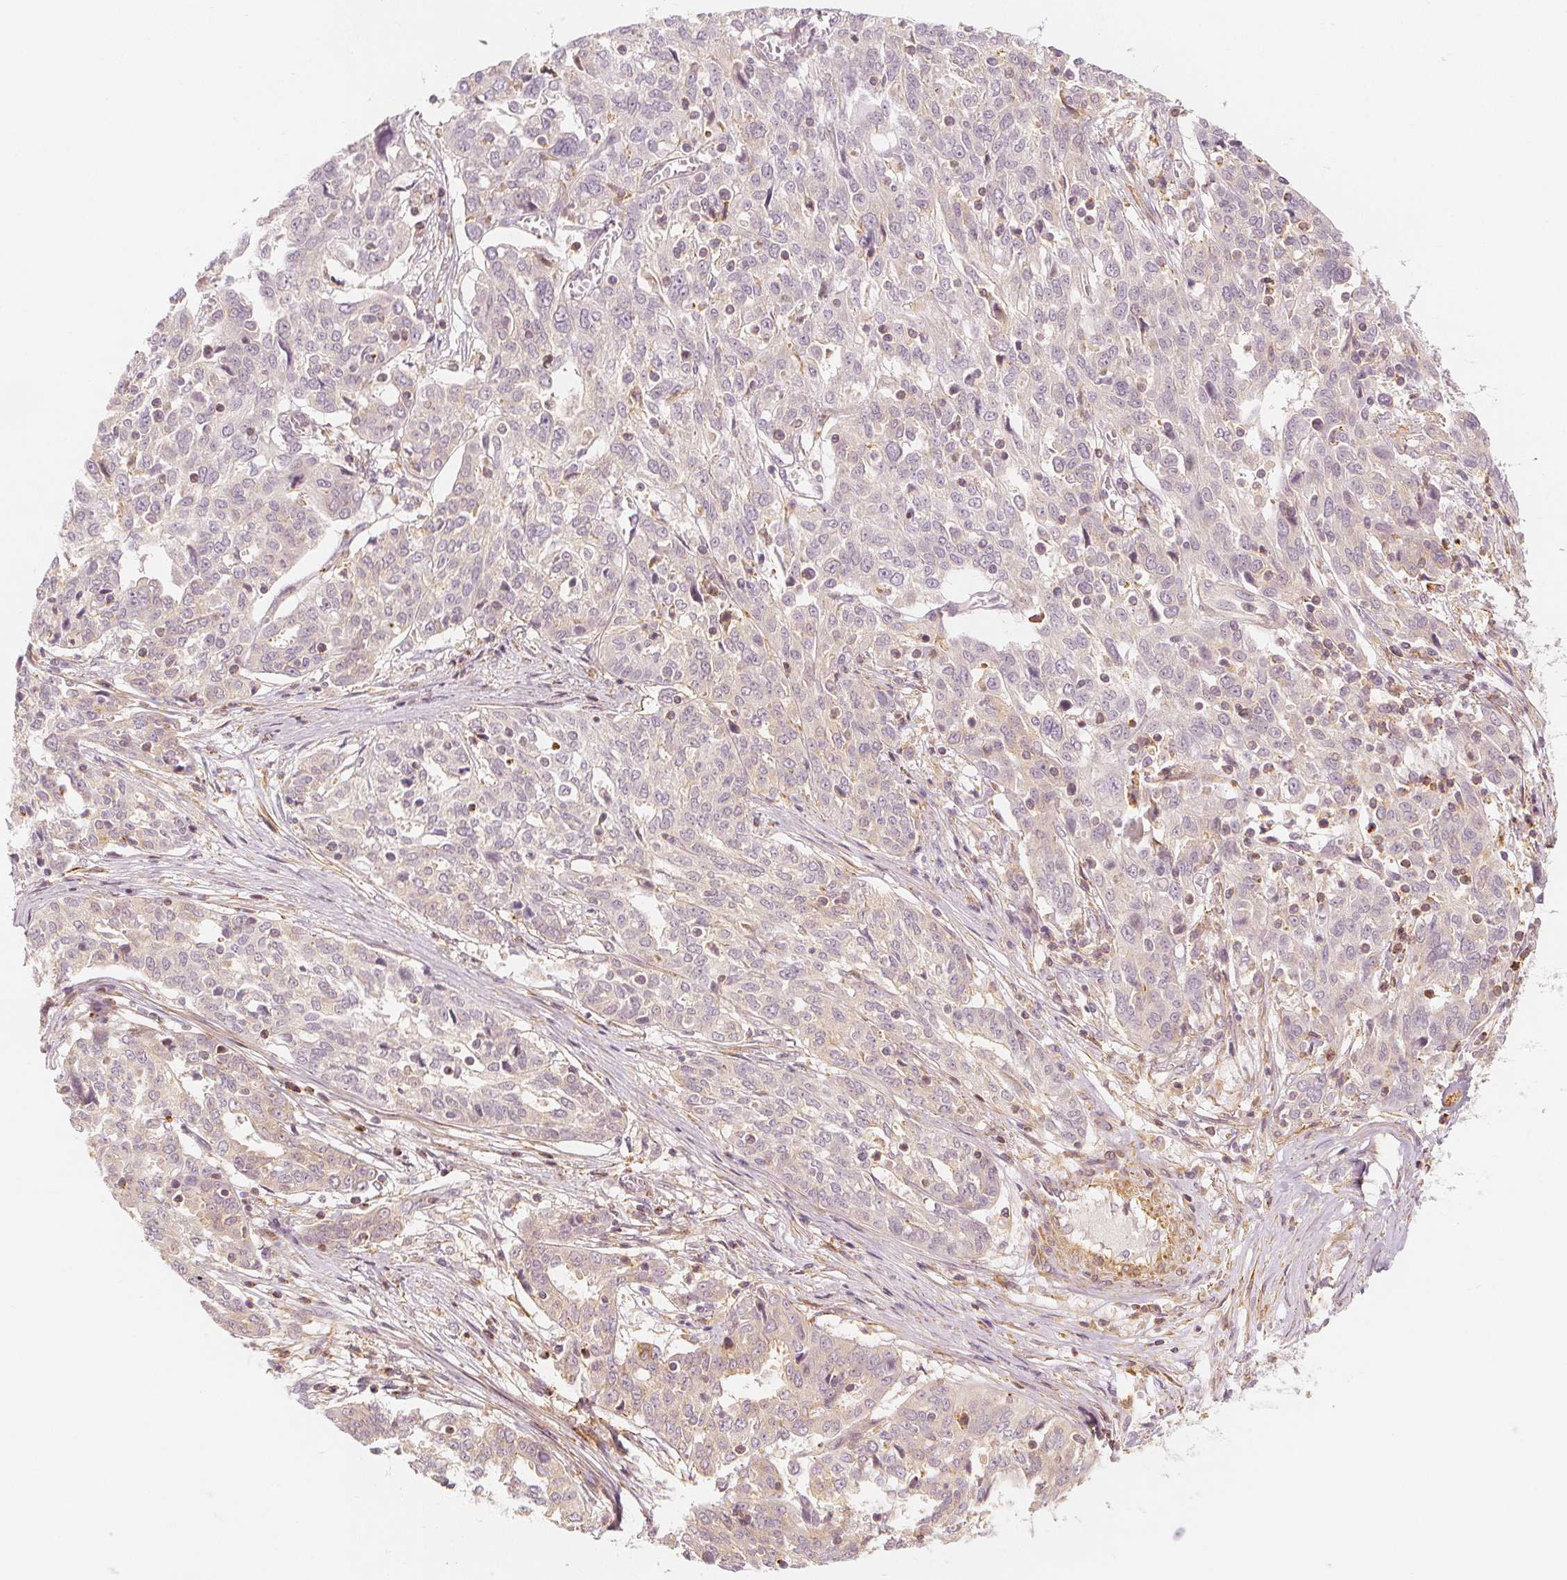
{"staining": {"intensity": "negative", "quantity": "none", "location": "none"}, "tissue": "ovarian cancer", "cell_type": "Tumor cells", "image_type": "cancer", "snomed": [{"axis": "morphology", "description": "Cystadenocarcinoma, serous, NOS"}, {"axis": "topography", "description": "Ovary"}], "caption": "A high-resolution image shows immunohistochemistry (IHC) staining of serous cystadenocarcinoma (ovarian), which displays no significant positivity in tumor cells. (DAB IHC with hematoxylin counter stain).", "gene": "ARHGAP26", "patient": {"sex": "female", "age": 67}}